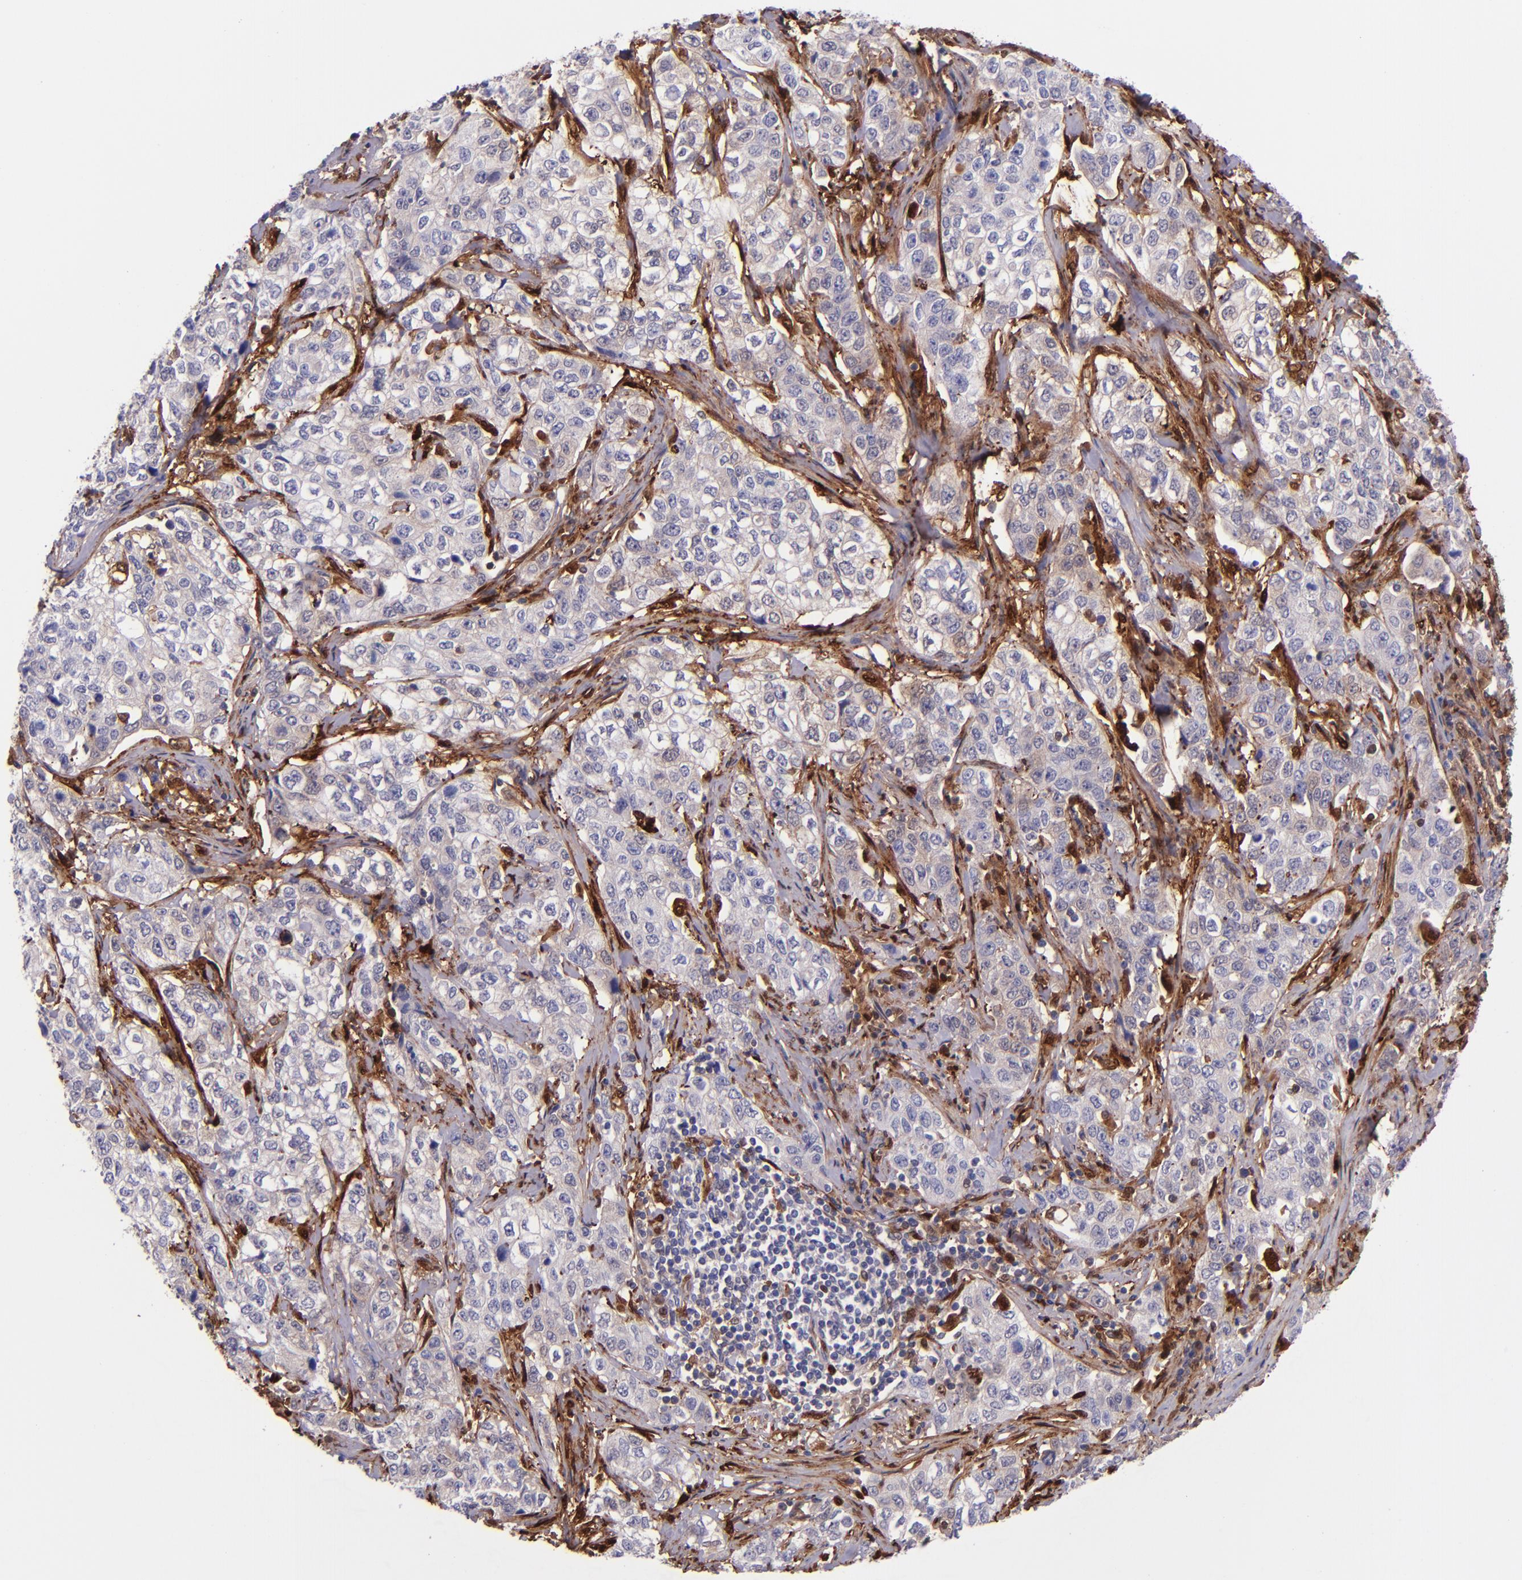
{"staining": {"intensity": "negative", "quantity": "none", "location": "none"}, "tissue": "stomach cancer", "cell_type": "Tumor cells", "image_type": "cancer", "snomed": [{"axis": "morphology", "description": "Adenocarcinoma, NOS"}, {"axis": "topography", "description": "Stomach"}], "caption": "Histopathology image shows no protein expression in tumor cells of stomach cancer (adenocarcinoma) tissue. The staining is performed using DAB brown chromogen with nuclei counter-stained in using hematoxylin.", "gene": "LGALS1", "patient": {"sex": "male", "age": 48}}